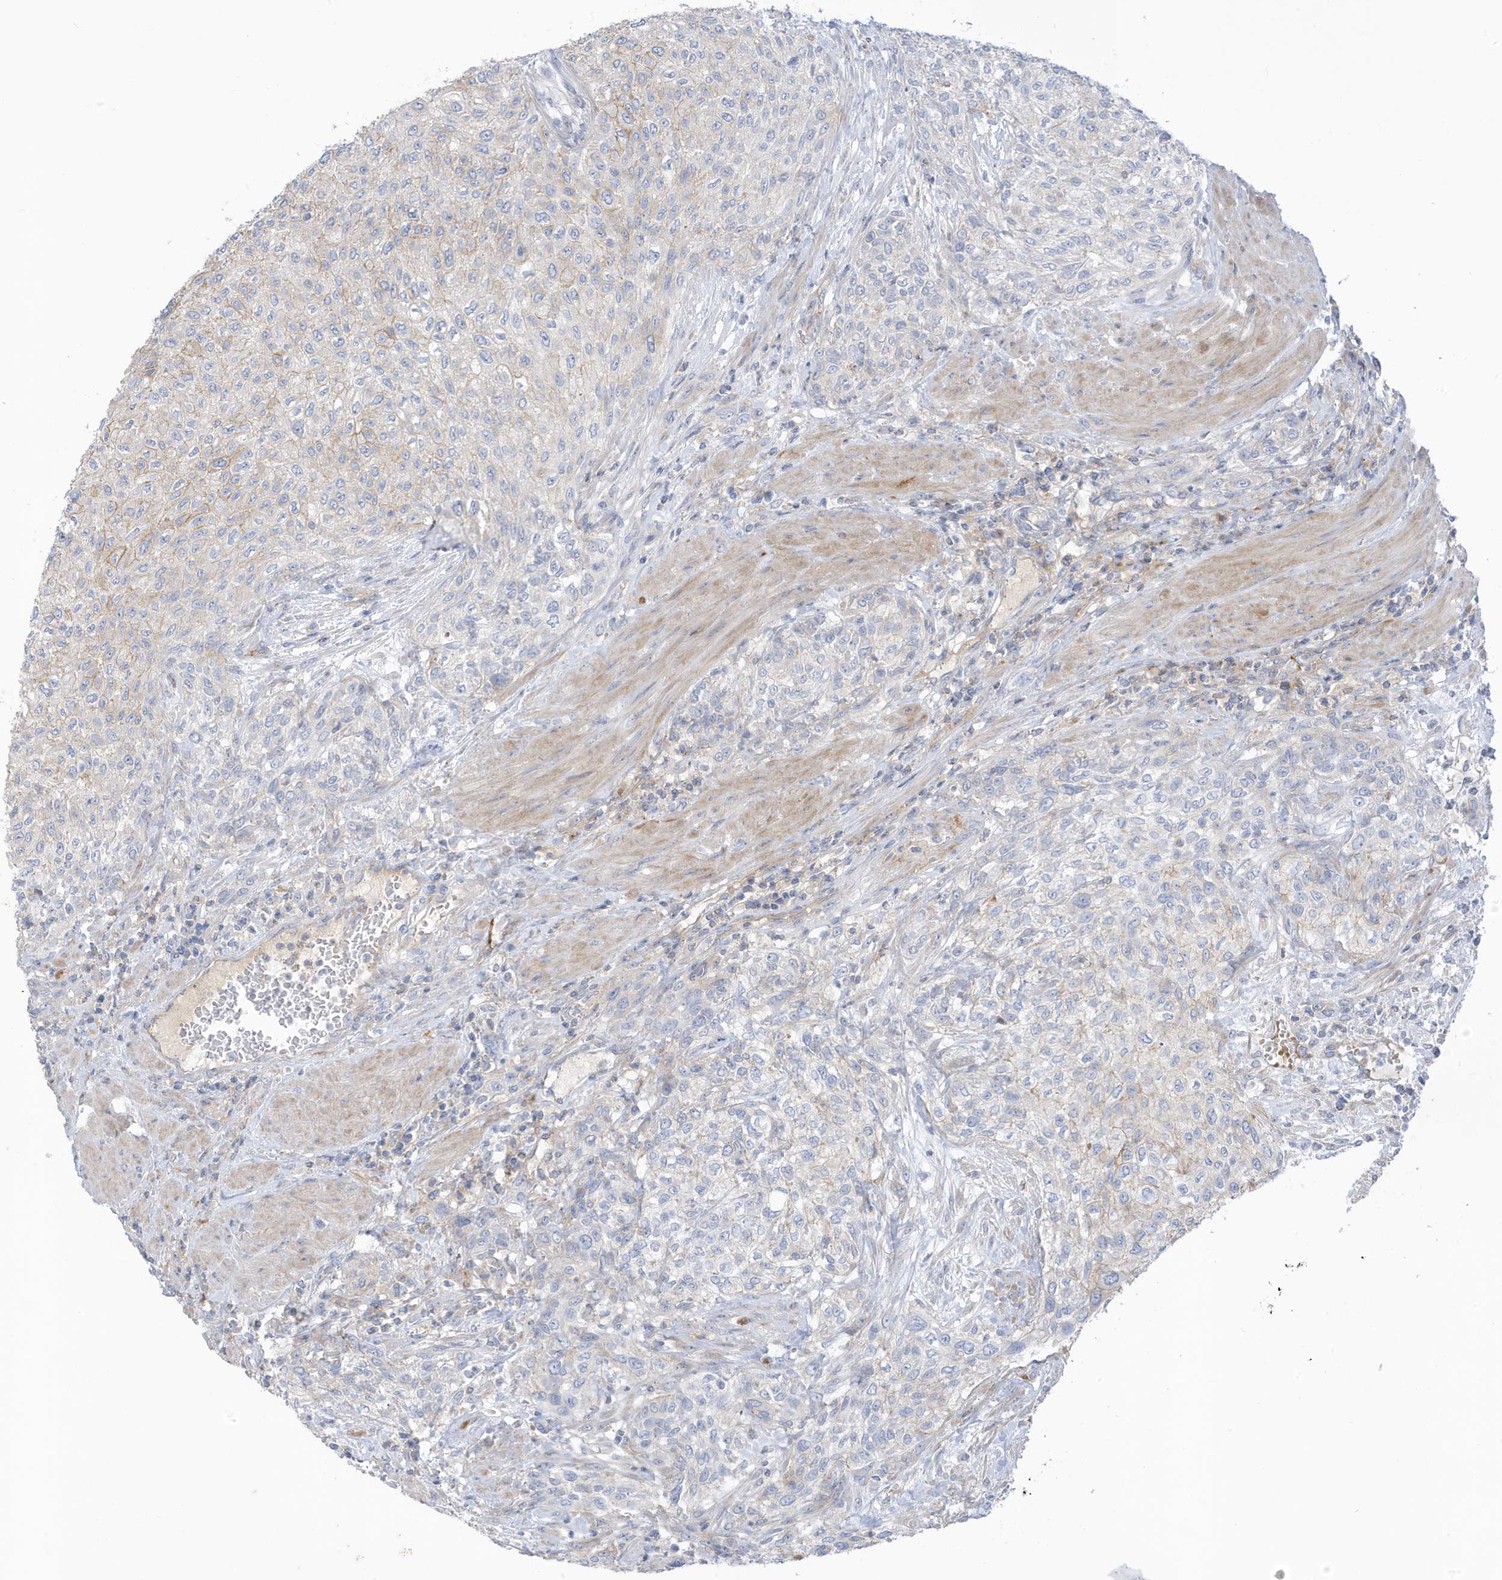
{"staining": {"intensity": "weak", "quantity": "25%-75%", "location": "cytoplasmic/membranous"}, "tissue": "urothelial cancer", "cell_type": "Tumor cells", "image_type": "cancer", "snomed": [{"axis": "morphology", "description": "Urothelial carcinoma, High grade"}, {"axis": "topography", "description": "Urinary bladder"}], "caption": "Tumor cells reveal low levels of weak cytoplasmic/membranous positivity in approximately 25%-75% of cells in human urothelial cancer. (brown staining indicates protein expression, while blue staining denotes nuclei).", "gene": "ATP13A5", "patient": {"sex": "male", "age": 35}}